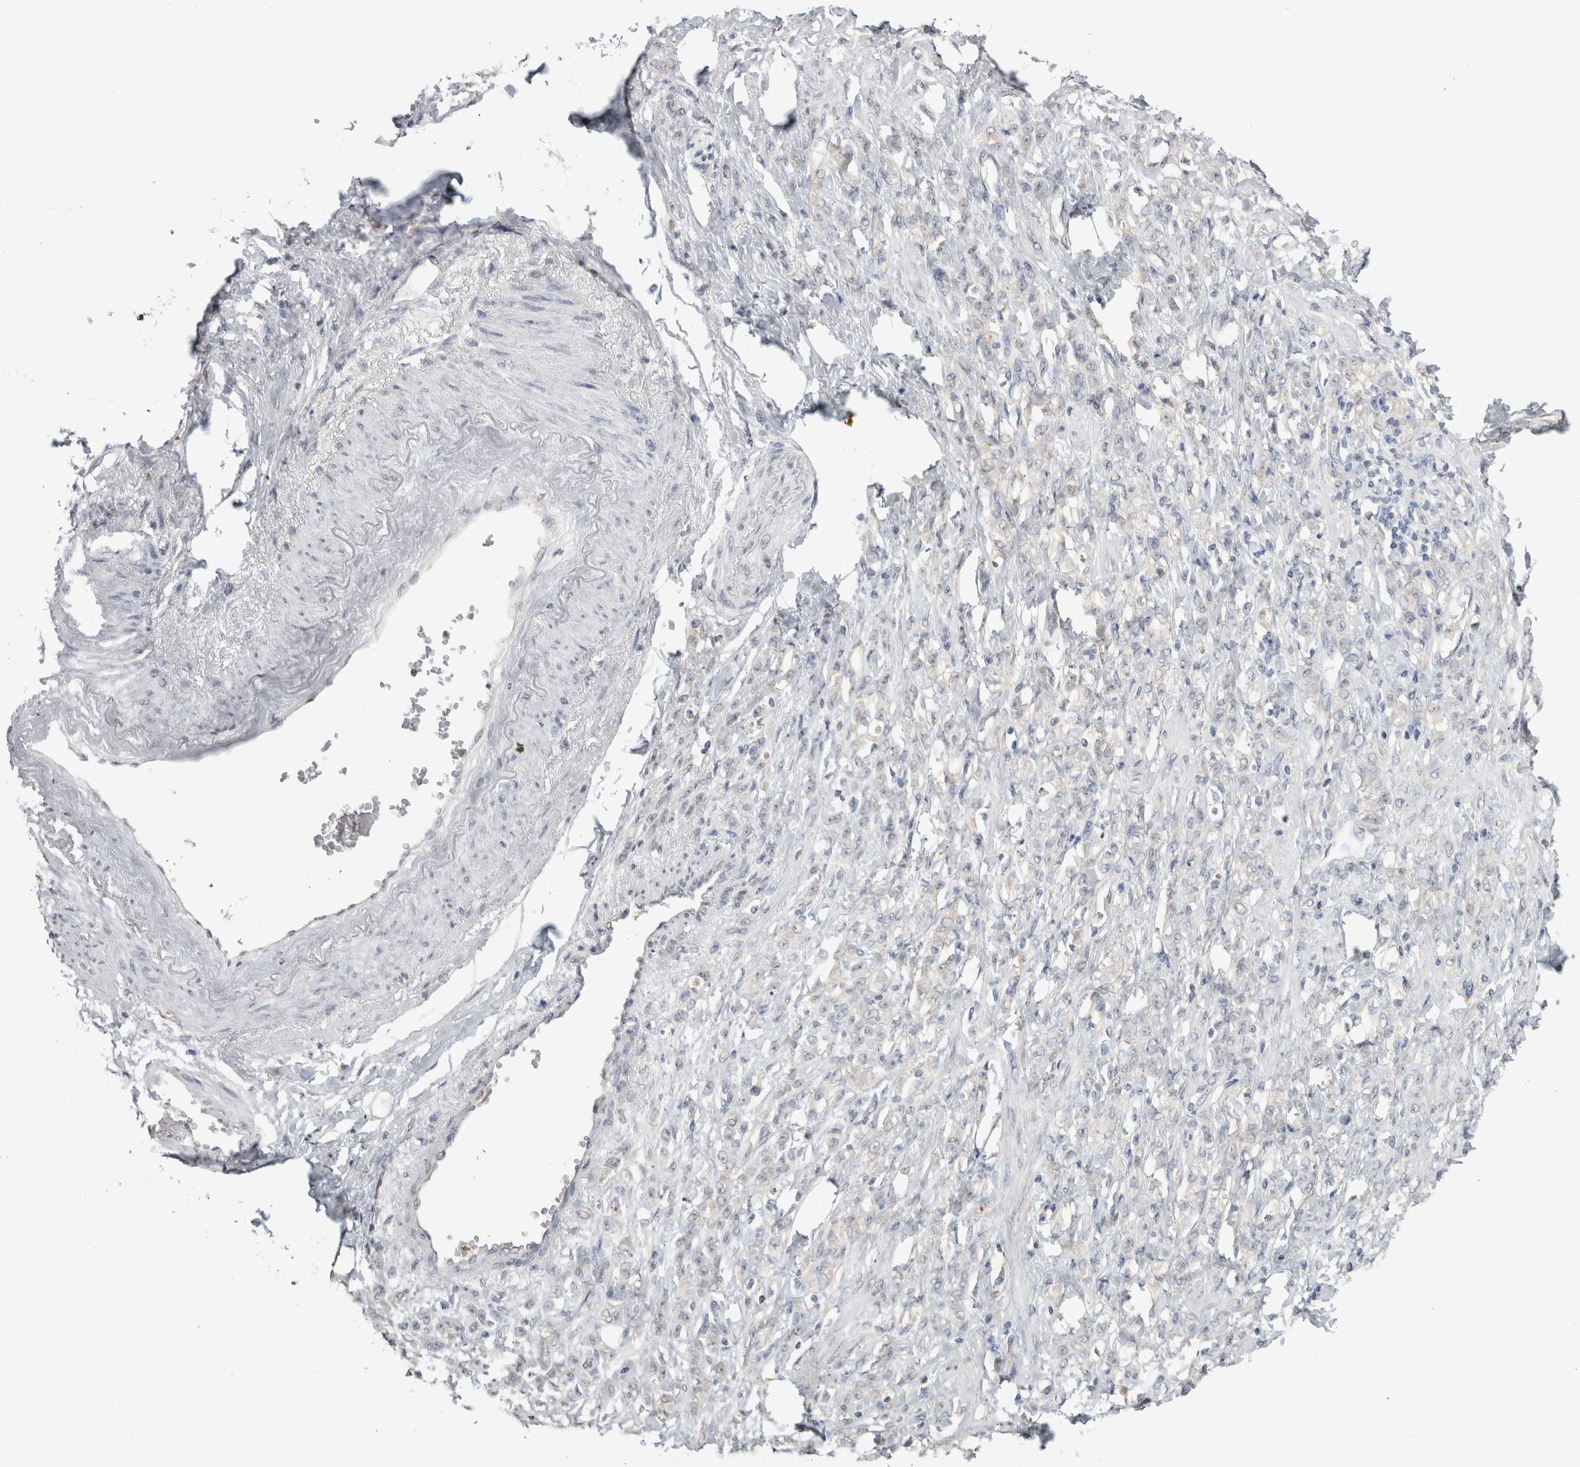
{"staining": {"intensity": "negative", "quantity": "none", "location": "none"}, "tissue": "stomach cancer", "cell_type": "Tumor cells", "image_type": "cancer", "snomed": [{"axis": "morphology", "description": "Adenocarcinoma, NOS"}, {"axis": "topography", "description": "Stomach"}], "caption": "This is a histopathology image of IHC staining of stomach cancer (adenocarcinoma), which shows no positivity in tumor cells.", "gene": "NAALADL2", "patient": {"sex": "male", "age": 82}}